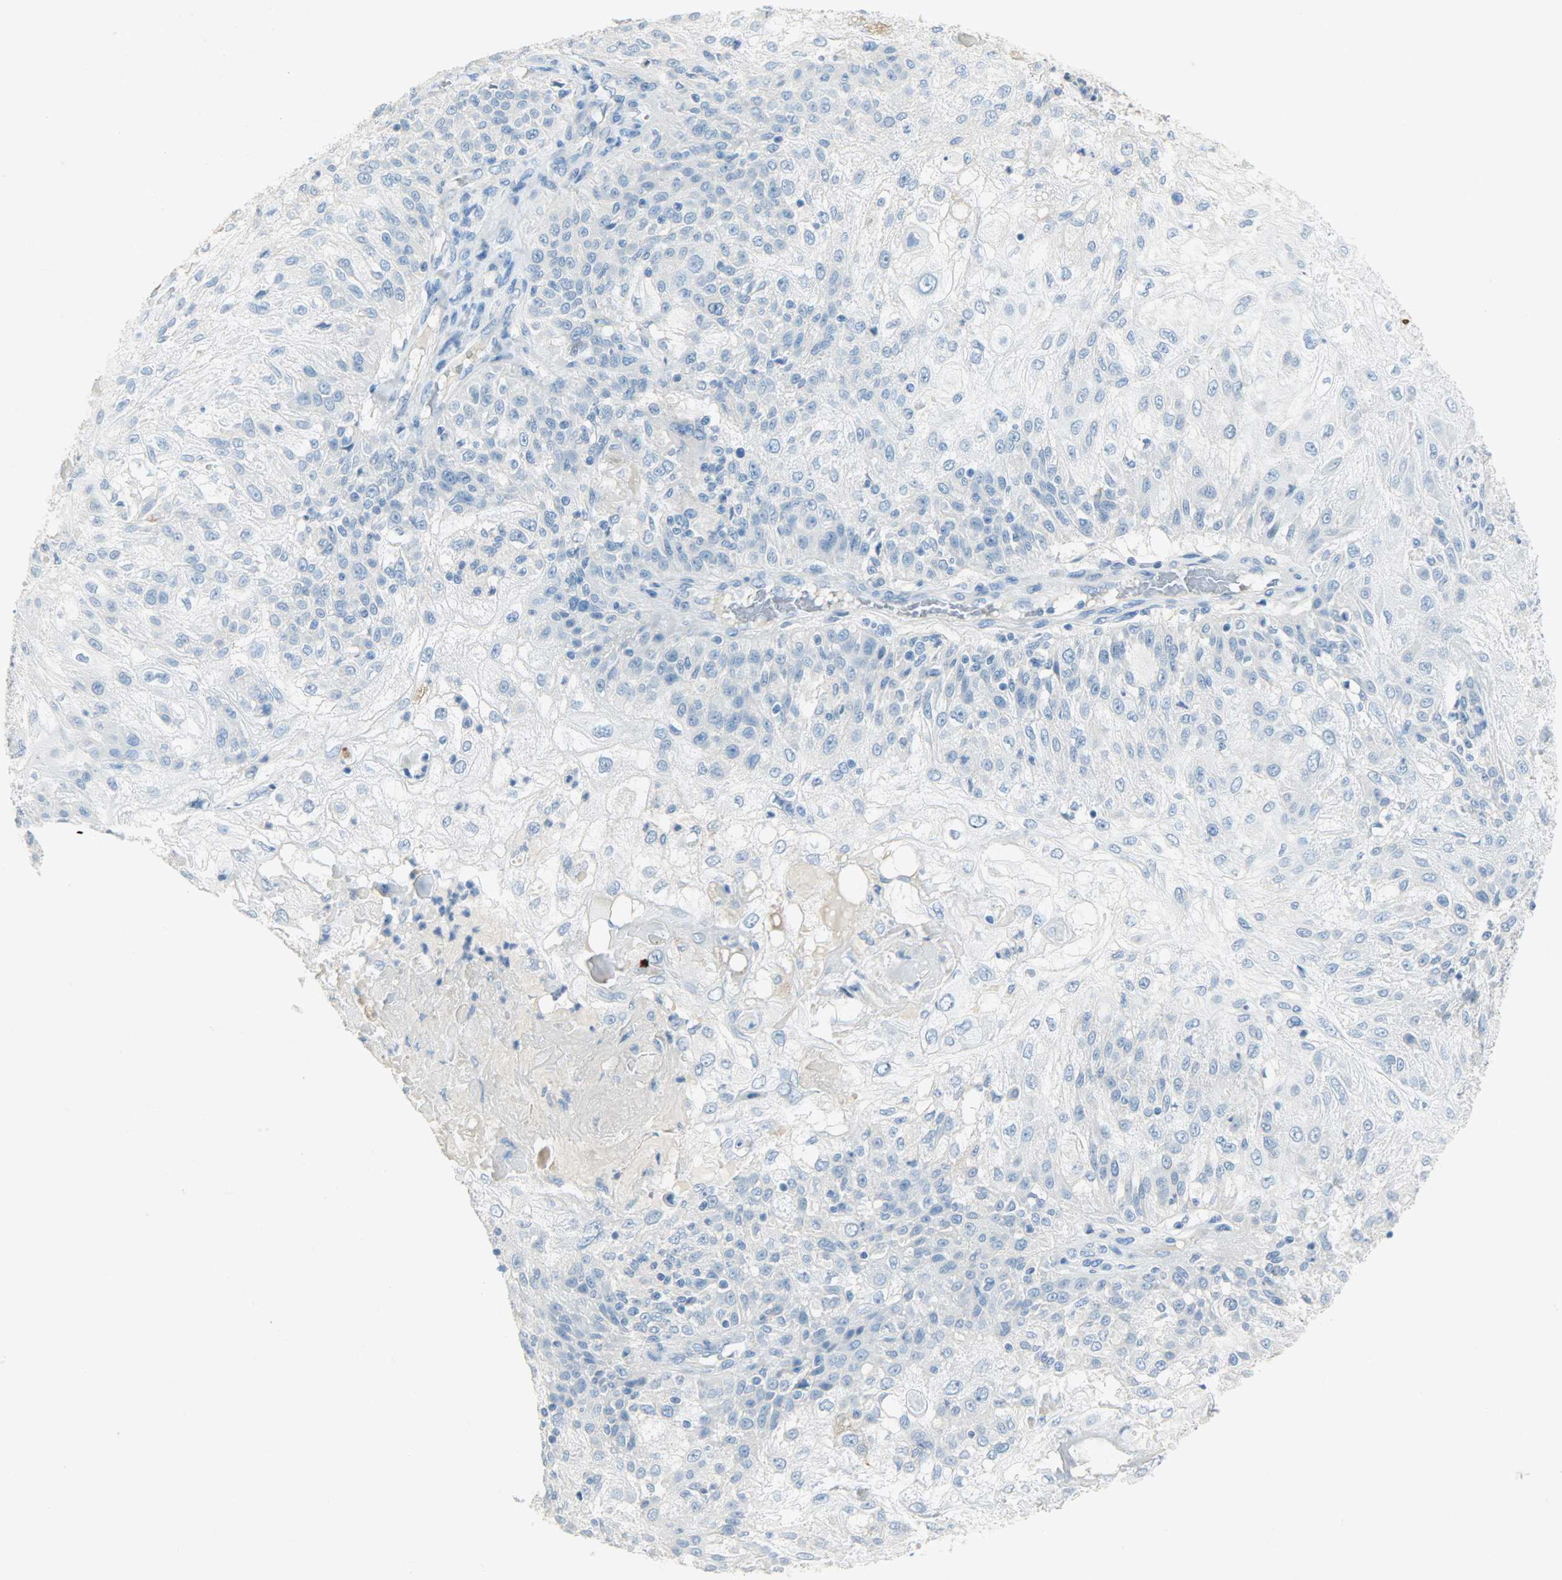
{"staining": {"intensity": "negative", "quantity": "none", "location": "none"}, "tissue": "skin cancer", "cell_type": "Tumor cells", "image_type": "cancer", "snomed": [{"axis": "morphology", "description": "Normal tissue, NOS"}, {"axis": "morphology", "description": "Squamous cell carcinoma, NOS"}, {"axis": "topography", "description": "Skin"}], "caption": "A micrograph of human skin cancer is negative for staining in tumor cells.", "gene": "PROM1", "patient": {"sex": "female", "age": 83}}